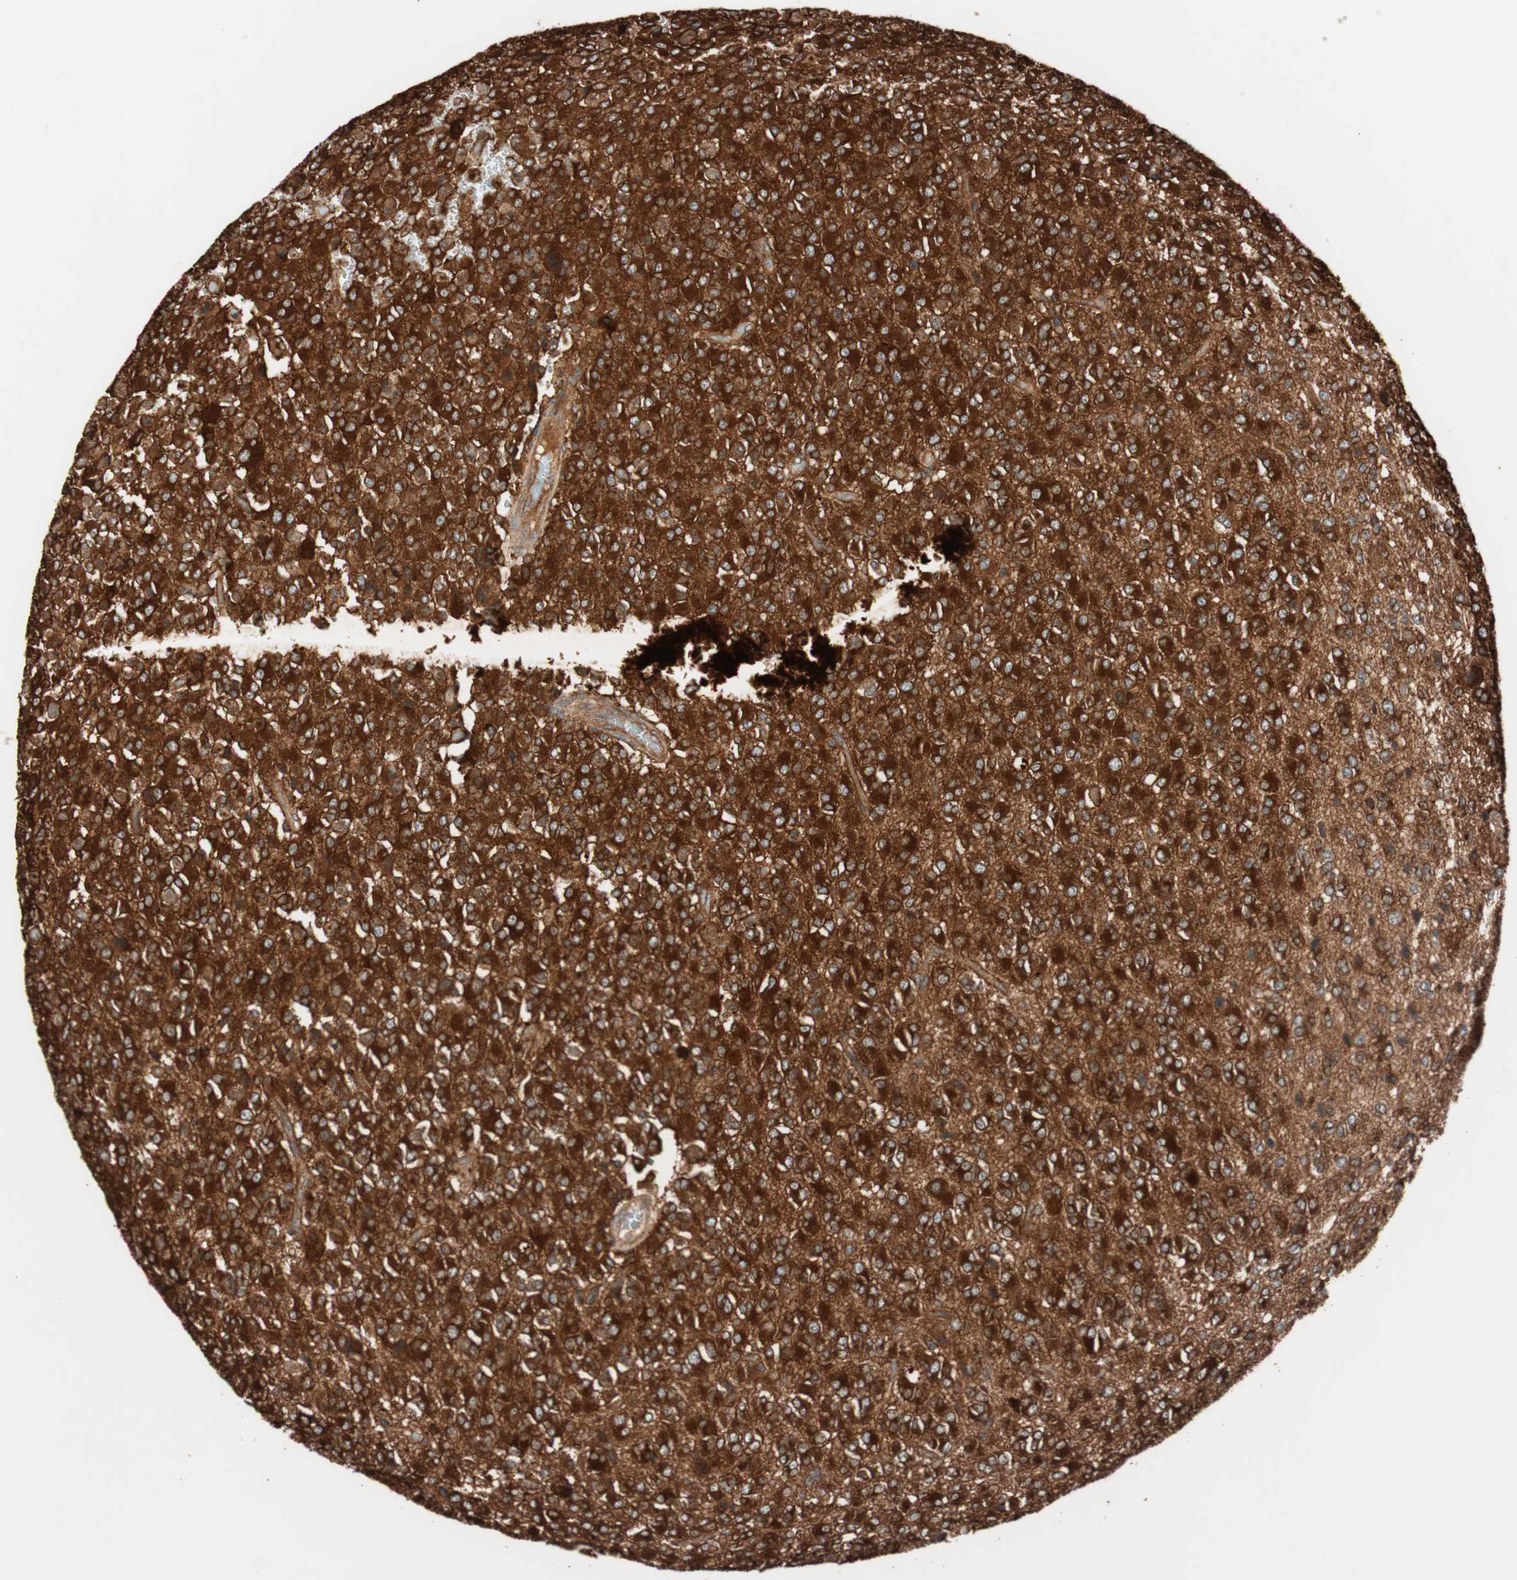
{"staining": {"intensity": "strong", "quantity": ">75%", "location": "cytoplasmic/membranous"}, "tissue": "glioma", "cell_type": "Tumor cells", "image_type": "cancer", "snomed": [{"axis": "morphology", "description": "Glioma, malignant, High grade"}, {"axis": "topography", "description": "pancreas cauda"}], "caption": "Protein analysis of glioma tissue shows strong cytoplasmic/membranous expression in about >75% of tumor cells.", "gene": "RAB5A", "patient": {"sex": "male", "age": 60}}